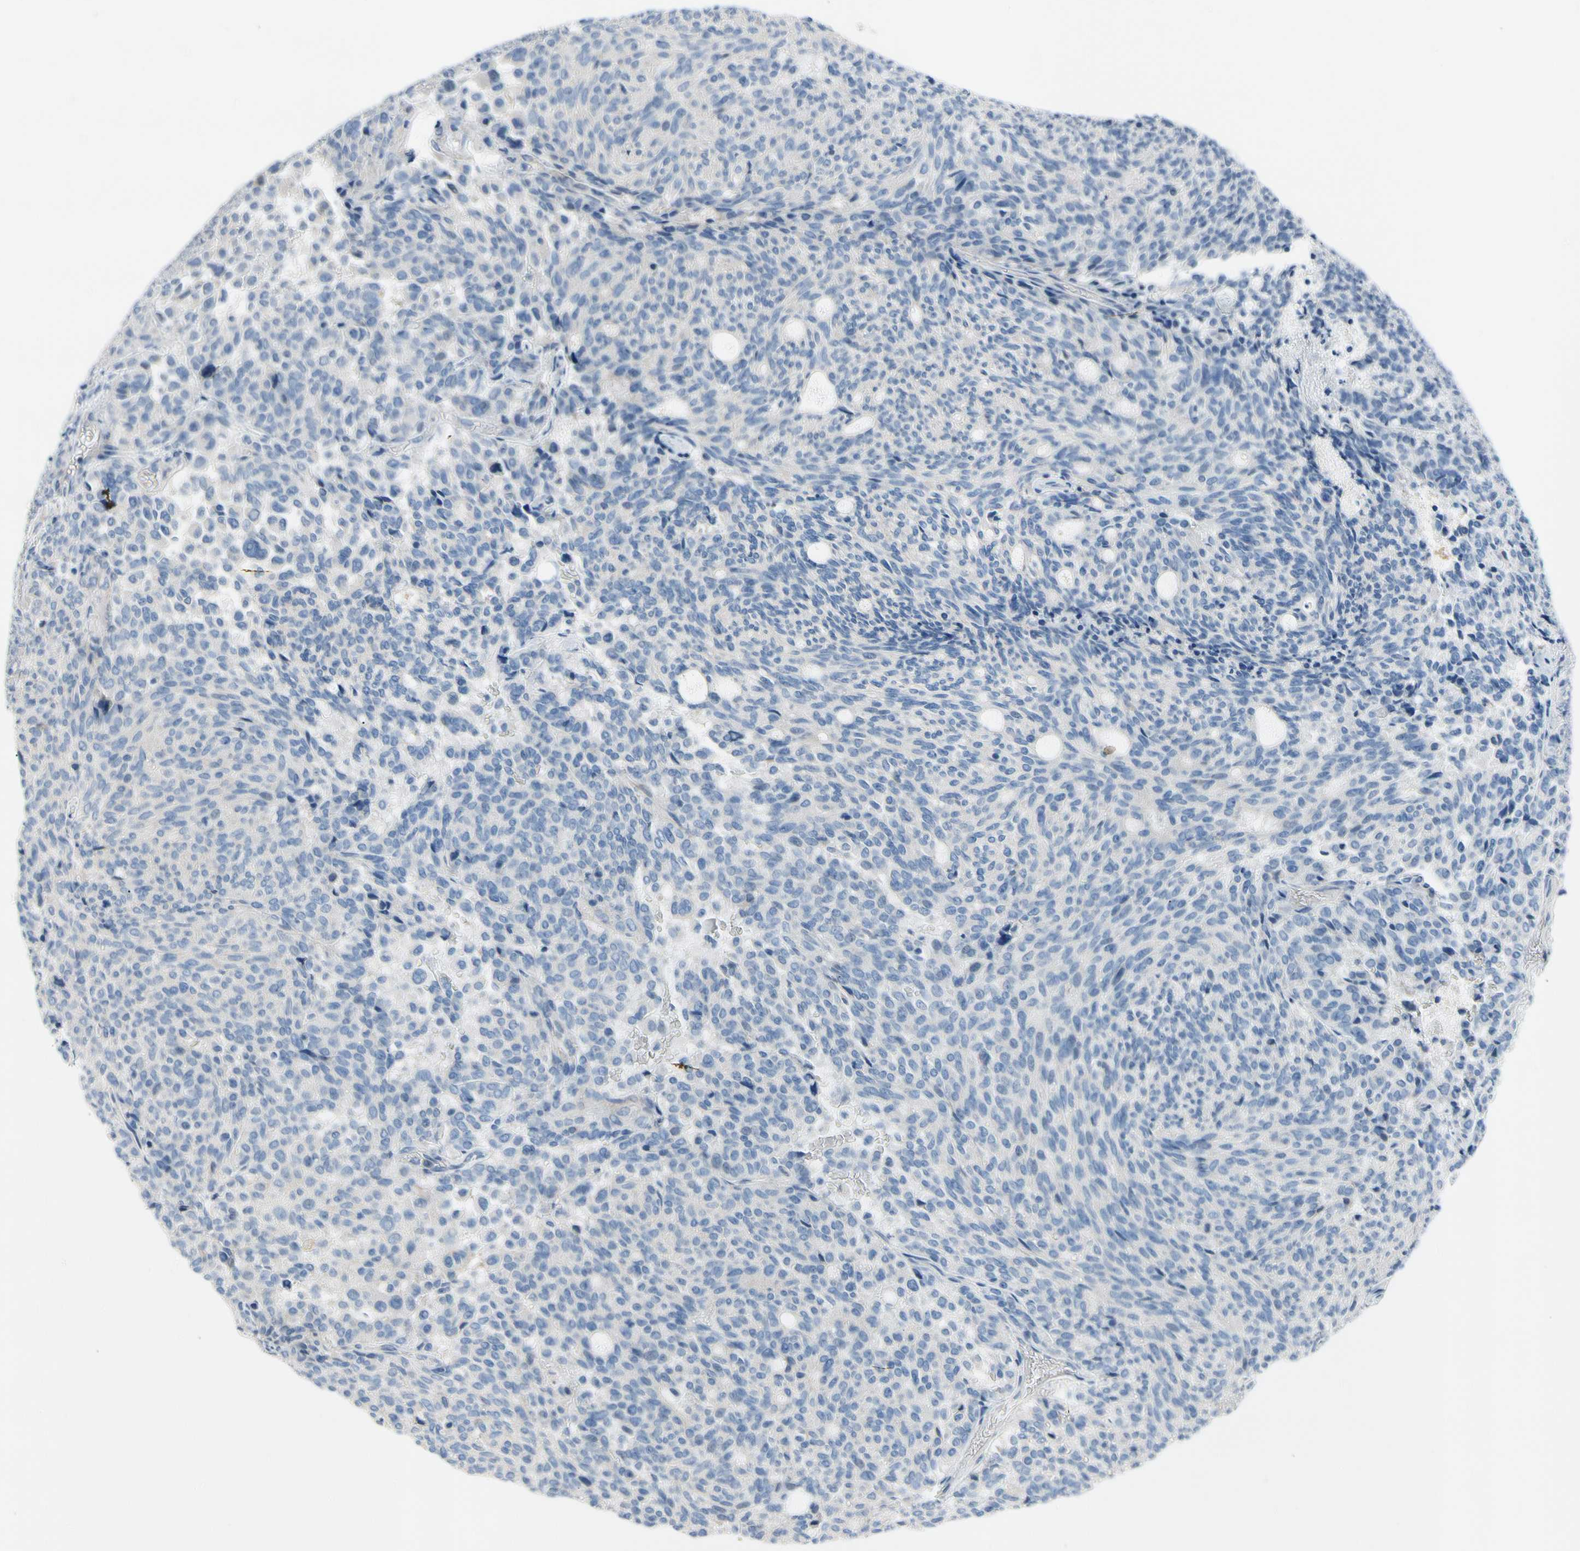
{"staining": {"intensity": "negative", "quantity": "none", "location": "none"}, "tissue": "carcinoid", "cell_type": "Tumor cells", "image_type": "cancer", "snomed": [{"axis": "morphology", "description": "Carcinoid, malignant, NOS"}, {"axis": "topography", "description": "Pancreas"}], "caption": "Tumor cells are negative for brown protein staining in carcinoid. (DAB immunohistochemistry (IHC) with hematoxylin counter stain).", "gene": "CA14", "patient": {"sex": "female", "age": 54}}